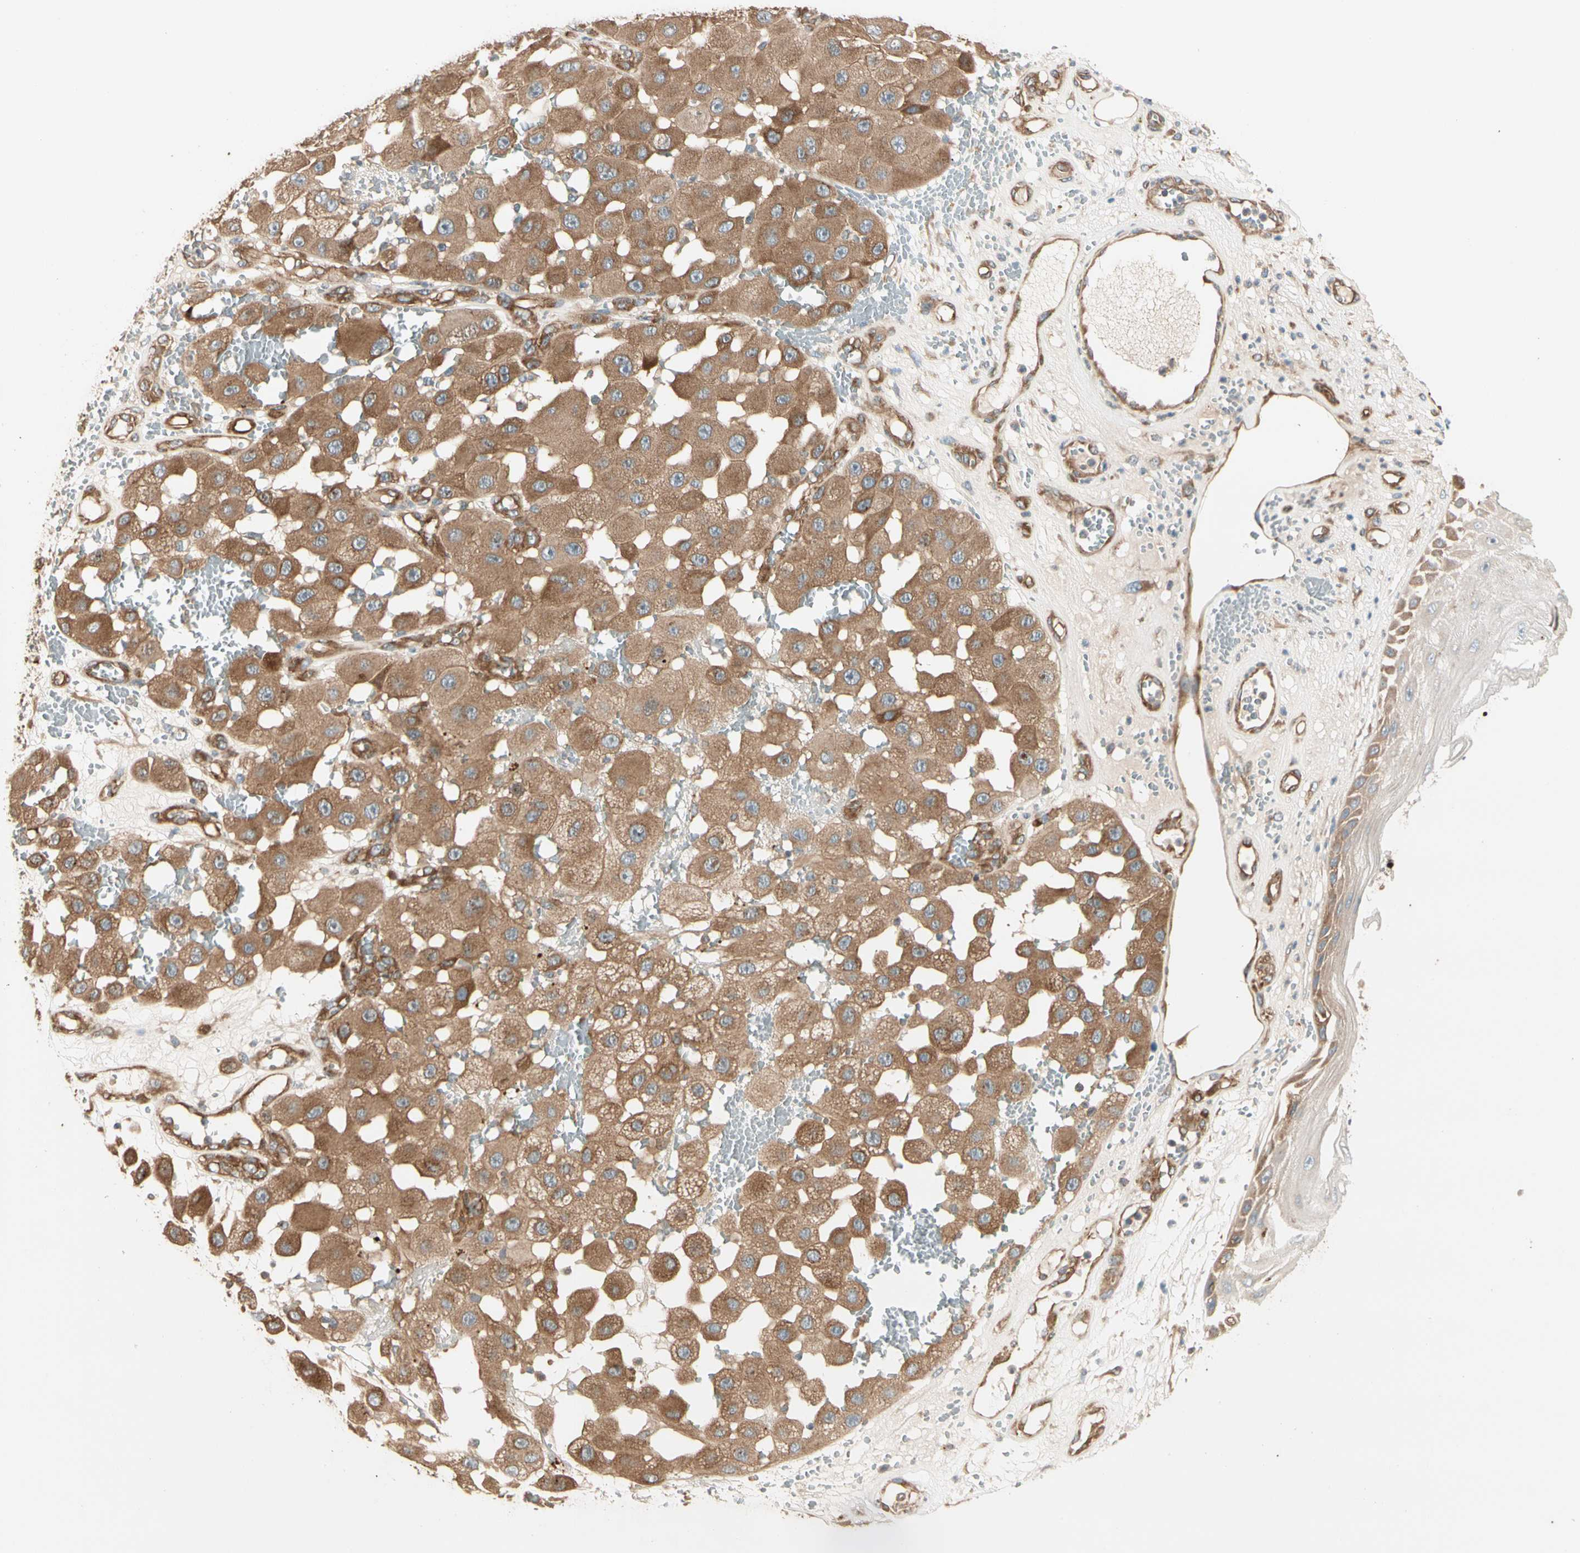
{"staining": {"intensity": "moderate", "quantity": ">75%", "location": "cytoplasmic/membranous"}, "tissue": "melanoma", "cell_type": "Tumor cells", "image_type": "cancer", "snomed": [{"axis": "morphology", "description": "Malignant melanoma, NOS"}, {"axis": "topography", "description": "Skin"}], "caption": "A micrograph of malignant melanoma stained for a protein shows moderate cytoplasmic/membranous brown staining in tumor cells. (Stains: DAB (3,3'-diaminobenzidine) in brown, nuclei in blue, Microscopy: brightfield microscopy at high magnification).", "gene": "ROCK2", "patient": {"sex": "female", "age": 81}}